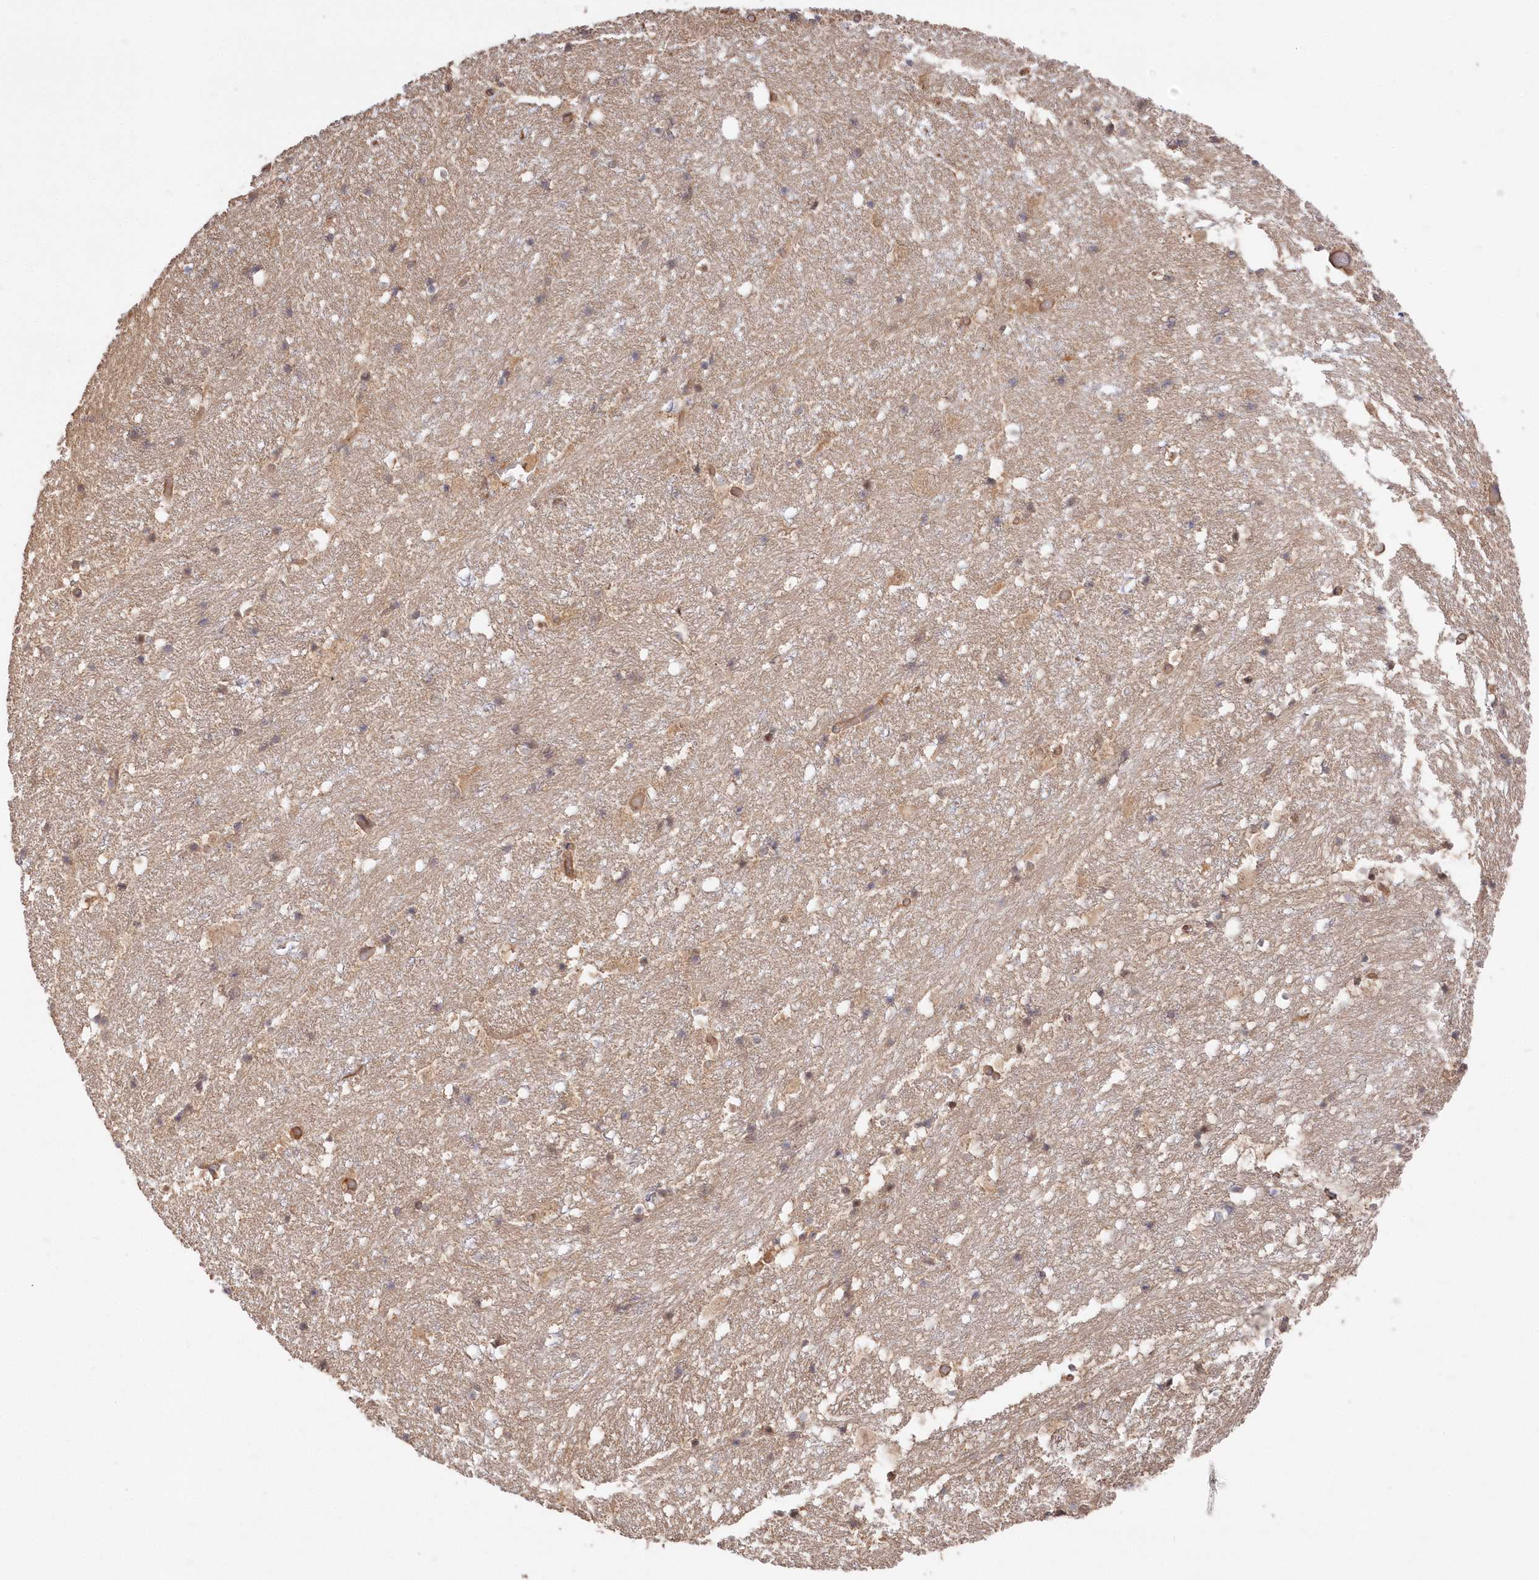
{"staining": {"intensity": "moderate", "quantity": "<25%", "location": "cytoplasmic/membranous"}, "tissue": "hippocampus", "cell_type": "Glial cells", "image_type": "normal", "snomed": [{"axis": "morphology", "description": "Normal tissue, NOS"}, {"axis": "topography", "description": "Hippocampus"}], "caption": "A high-resolution histopathology image shows IHC staining of benign hippocampus, which shows moderate cytoplasmic/membranous staining in about <25% of glial cells. The staining is performed using DAB brown chromogen to label protein expression. The nuclei are counter-stained blue using hematoxylin.", "gene": "TBCA", "patient": {"sex": "female", "age": 52}}